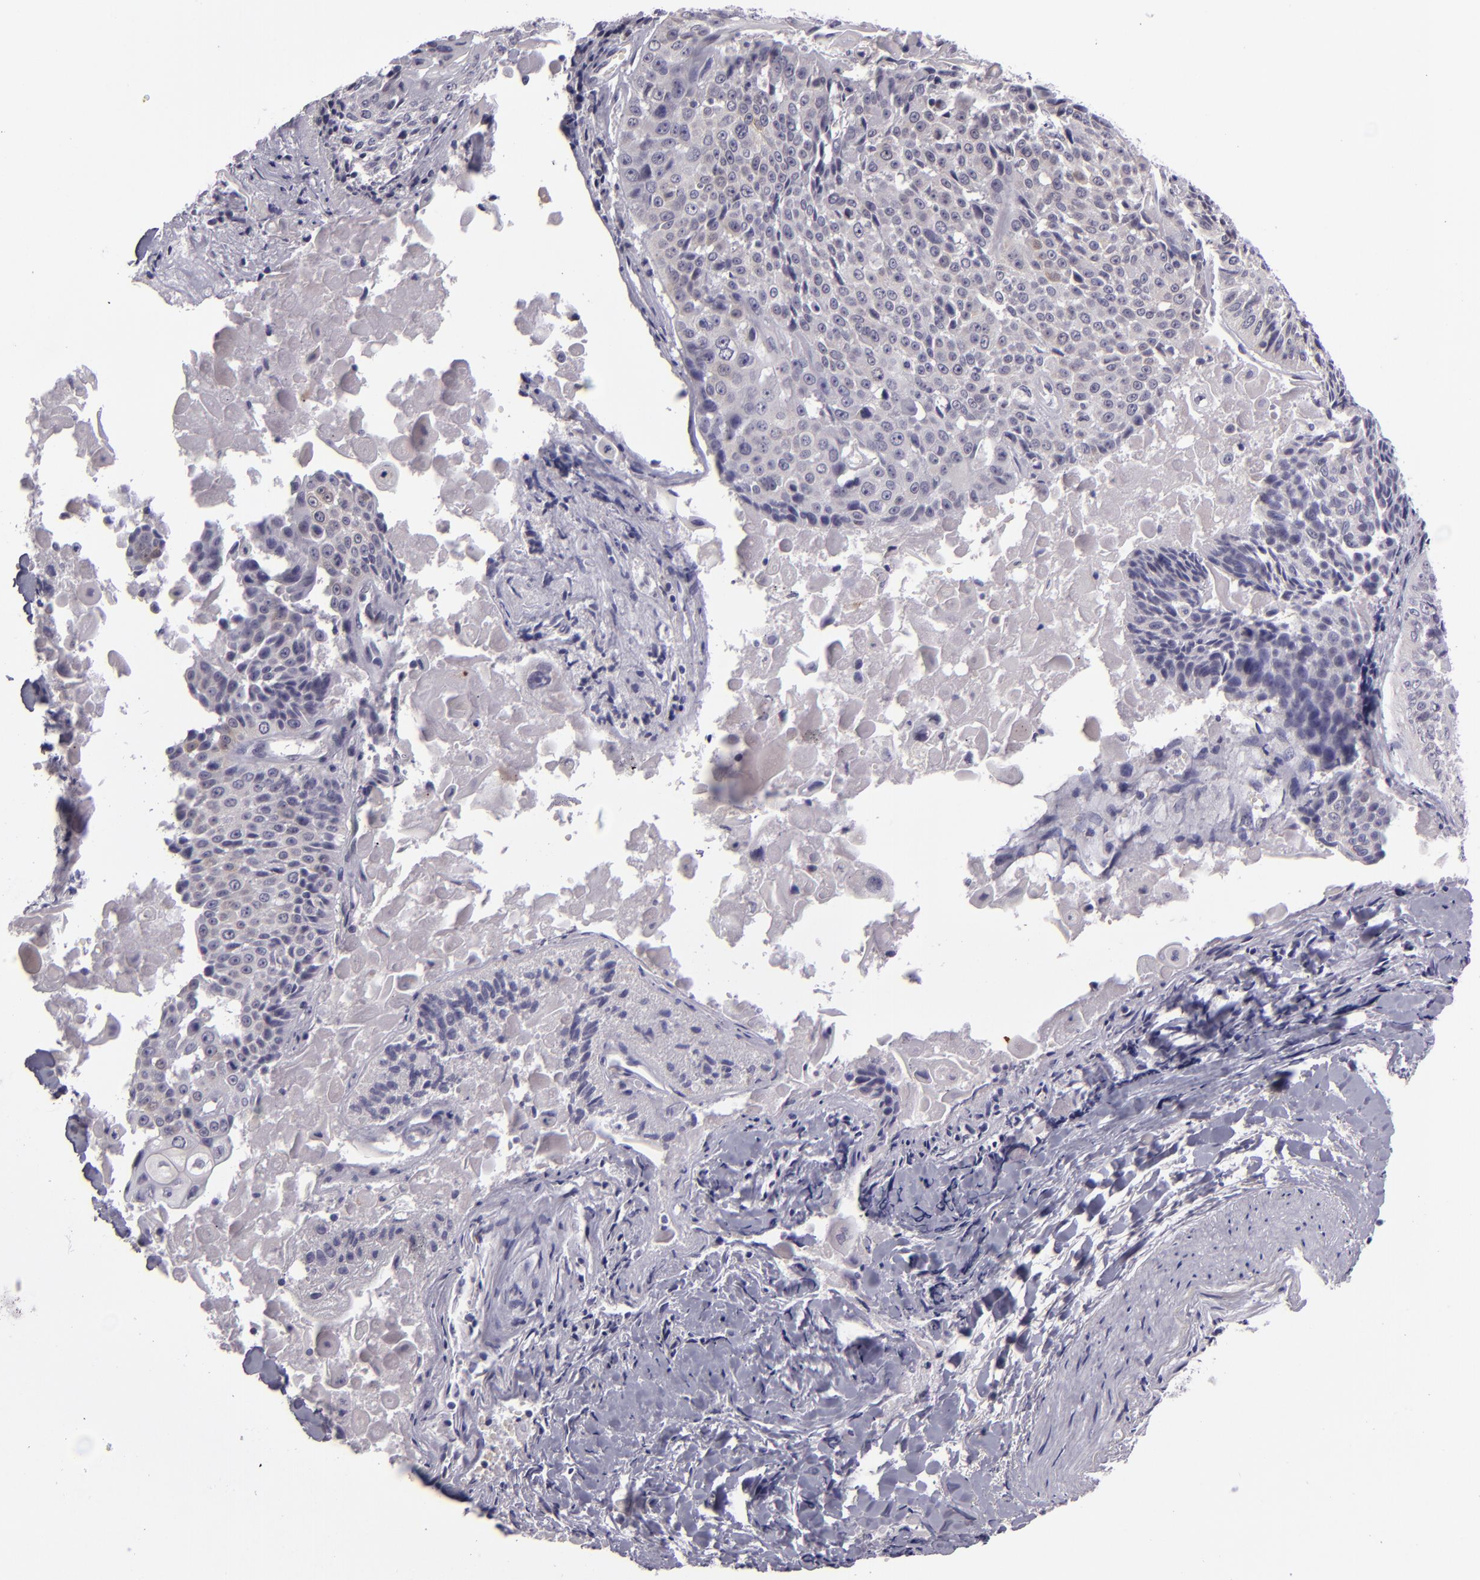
{"staining": {"intensity": "negative", "quantity": "none", "location": "none"}, "tissue": "lung cancer", "cell_type": "Tumor cells", "image_type": "cancer", "snomed": [{"axis": "morphology", "description": "Adenocarcinoma, NOS"}, {"axis": "topography", "description": "Lung"}], "caption": "Tumor cells are negative for brown protein staining in lung cancer.", "gene": "SNCB", "patient": {"sex": "male", "age": 60}}